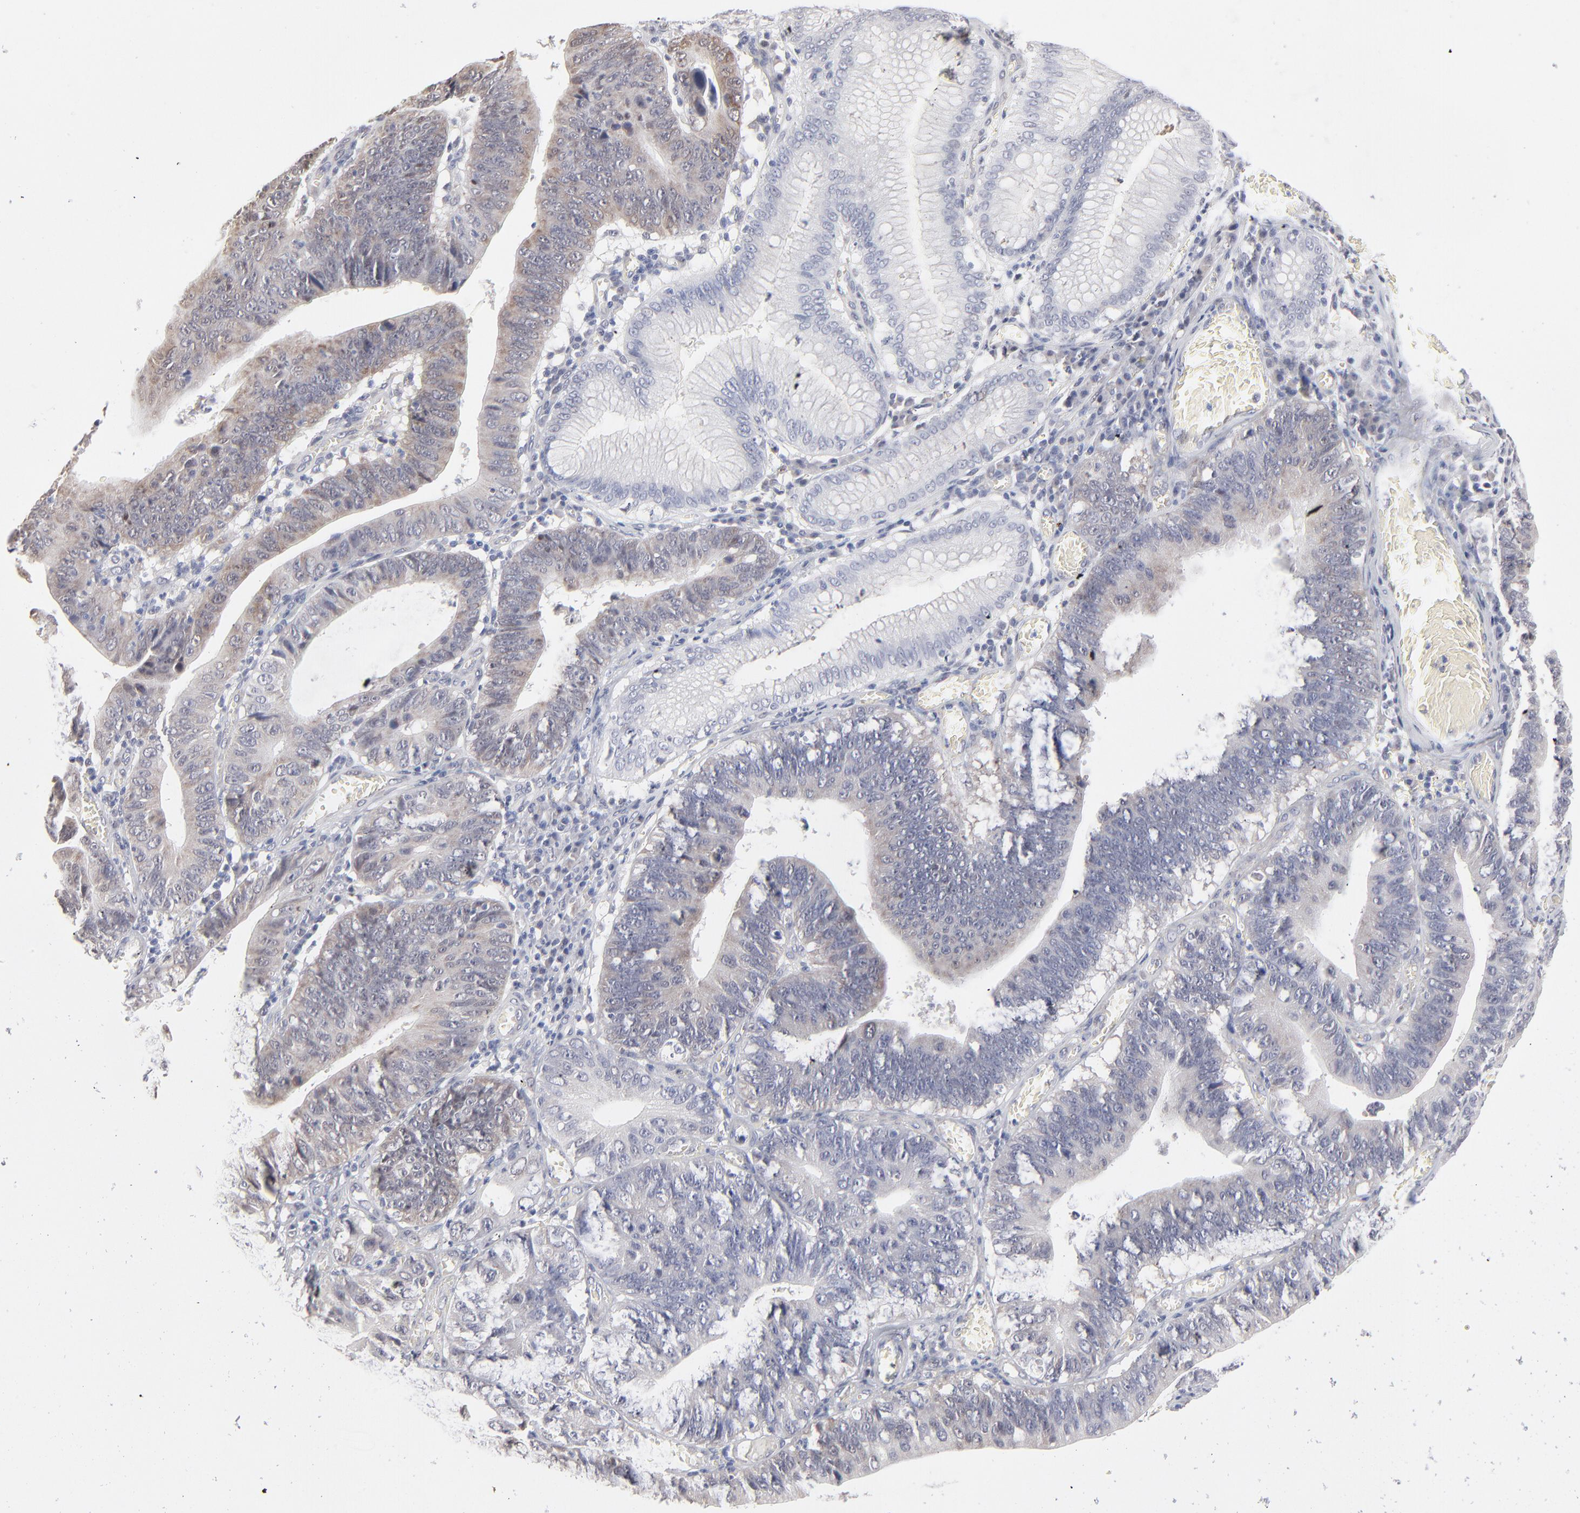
{"staining": {"intensity": "moderate", "quantity": "25%-75%", "location": "cytoplasmic/membranous"}, "tissue": "stomach cancer", "cell_type": "Tumor cells", "image_type": "cancer", "snomed": [{"axis": "morphology", "description": "Adenocarcinoma, NOS"}, {"axis": "topography", "description": "Stomach"}, {"axis": "topography", "description": "Gastric cardia"}], "caption": "Immunohistochemistry (IHC) of stomach cancer reveals medium levels of moderate cytoplasmic/membranous expression in about 25%-75% of tumor cells. (DAB (3,3'-diaminobenzidine) = brown stain, brightfield microscopy at high magnification).", "gene": "RBM3", "patient": {"sex": "male", "age": 59}}